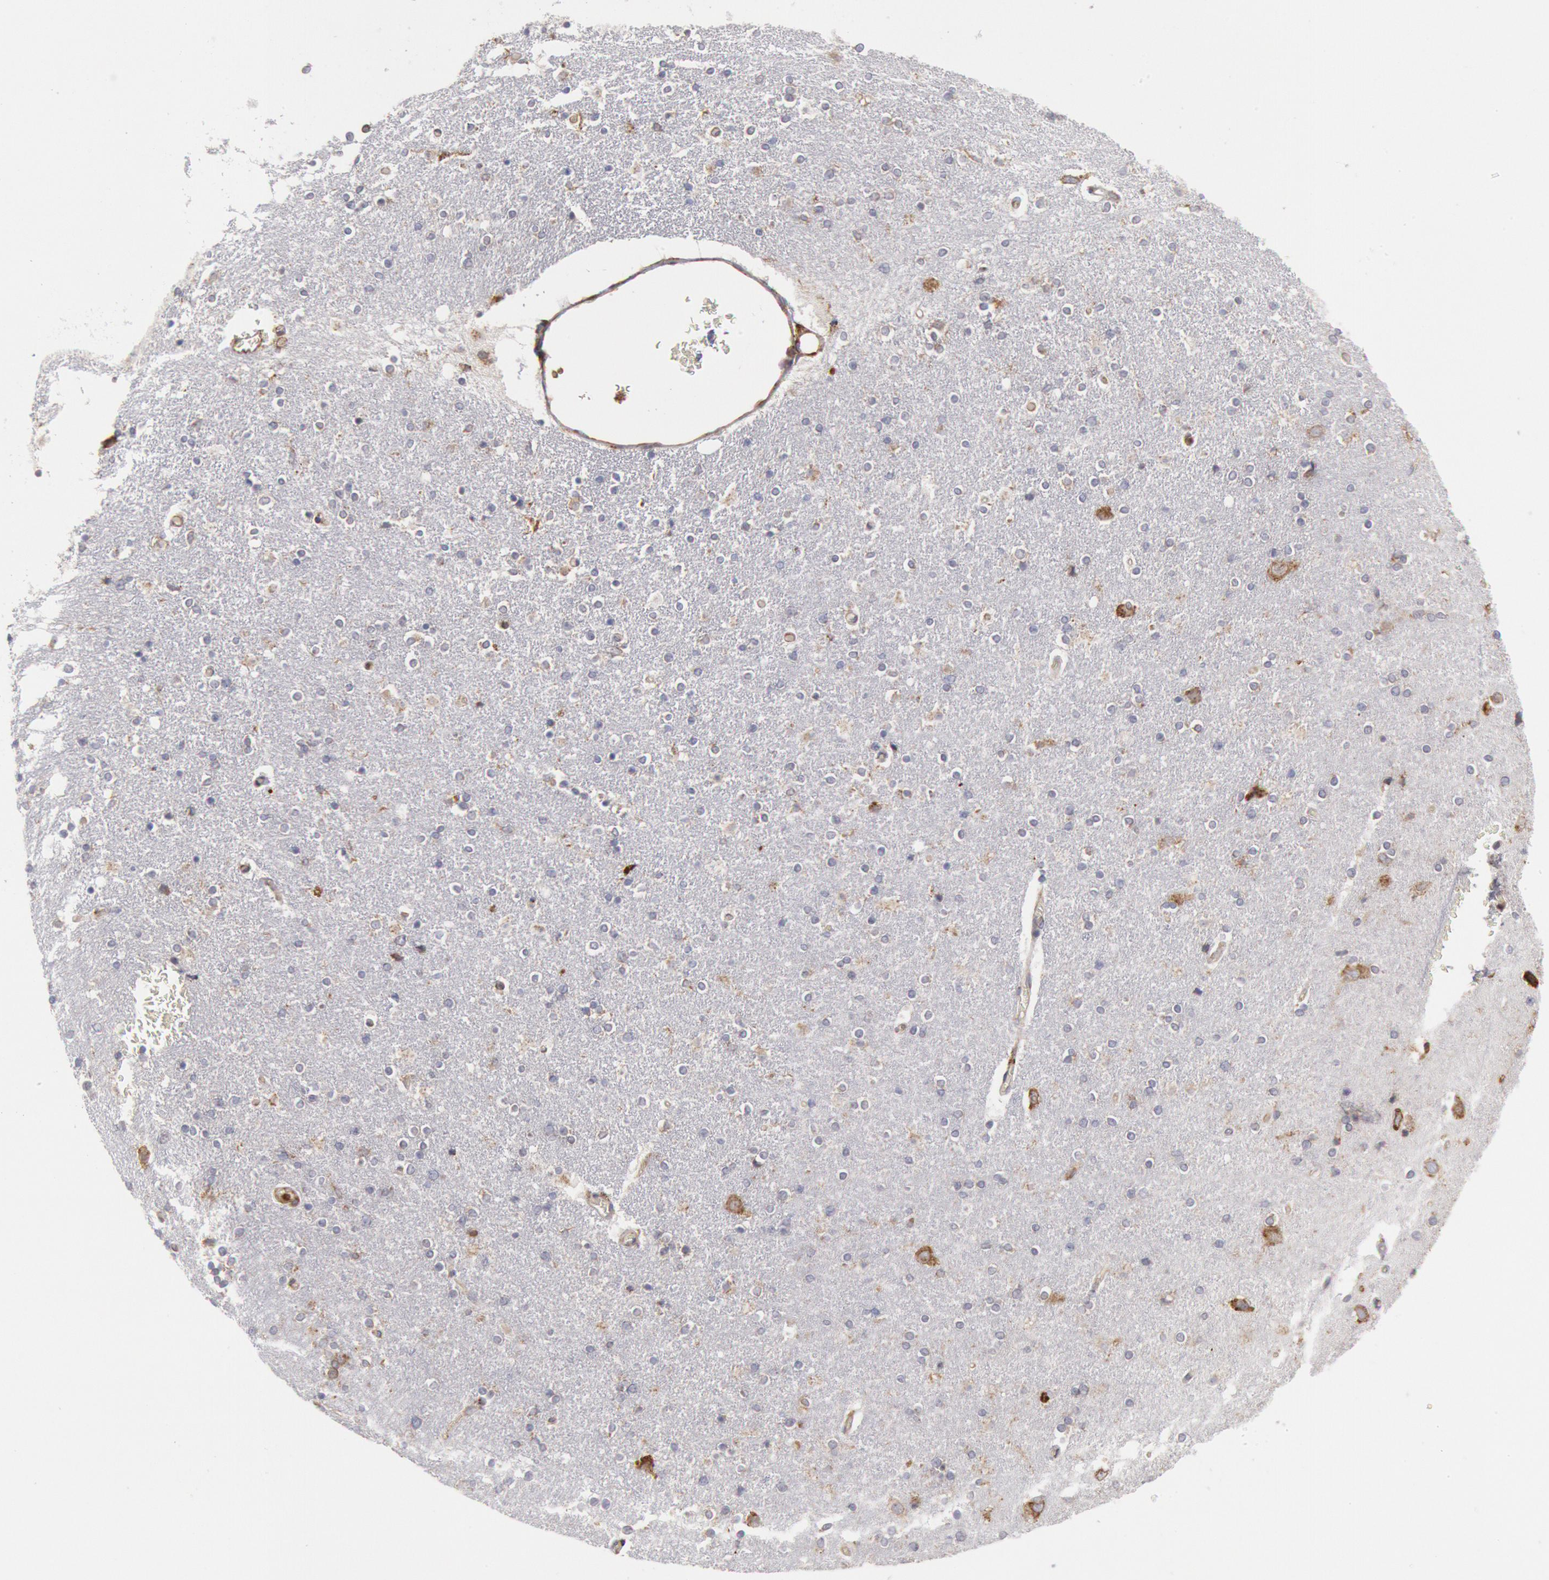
{"staining": {"intensity": "weak", "quantity": "25%-75%", "location": "cytoplasmic/membranous"}, "tissue": "caudate", "cell_type": "Glial cells", "image_type": "normal", "snomed": [{"axis": "morphology", "description": "Normal tissue, NOS"}, {"axis": "topography", "description": "Lateral ventricle wall"}], "caption": "The immunohistochemical stain labels weak cytoplasmic/membranous staining in glial cells of unremarkable caudate.", "gene": "ERP44", "patient": {"sex": "female", "age": 54}}